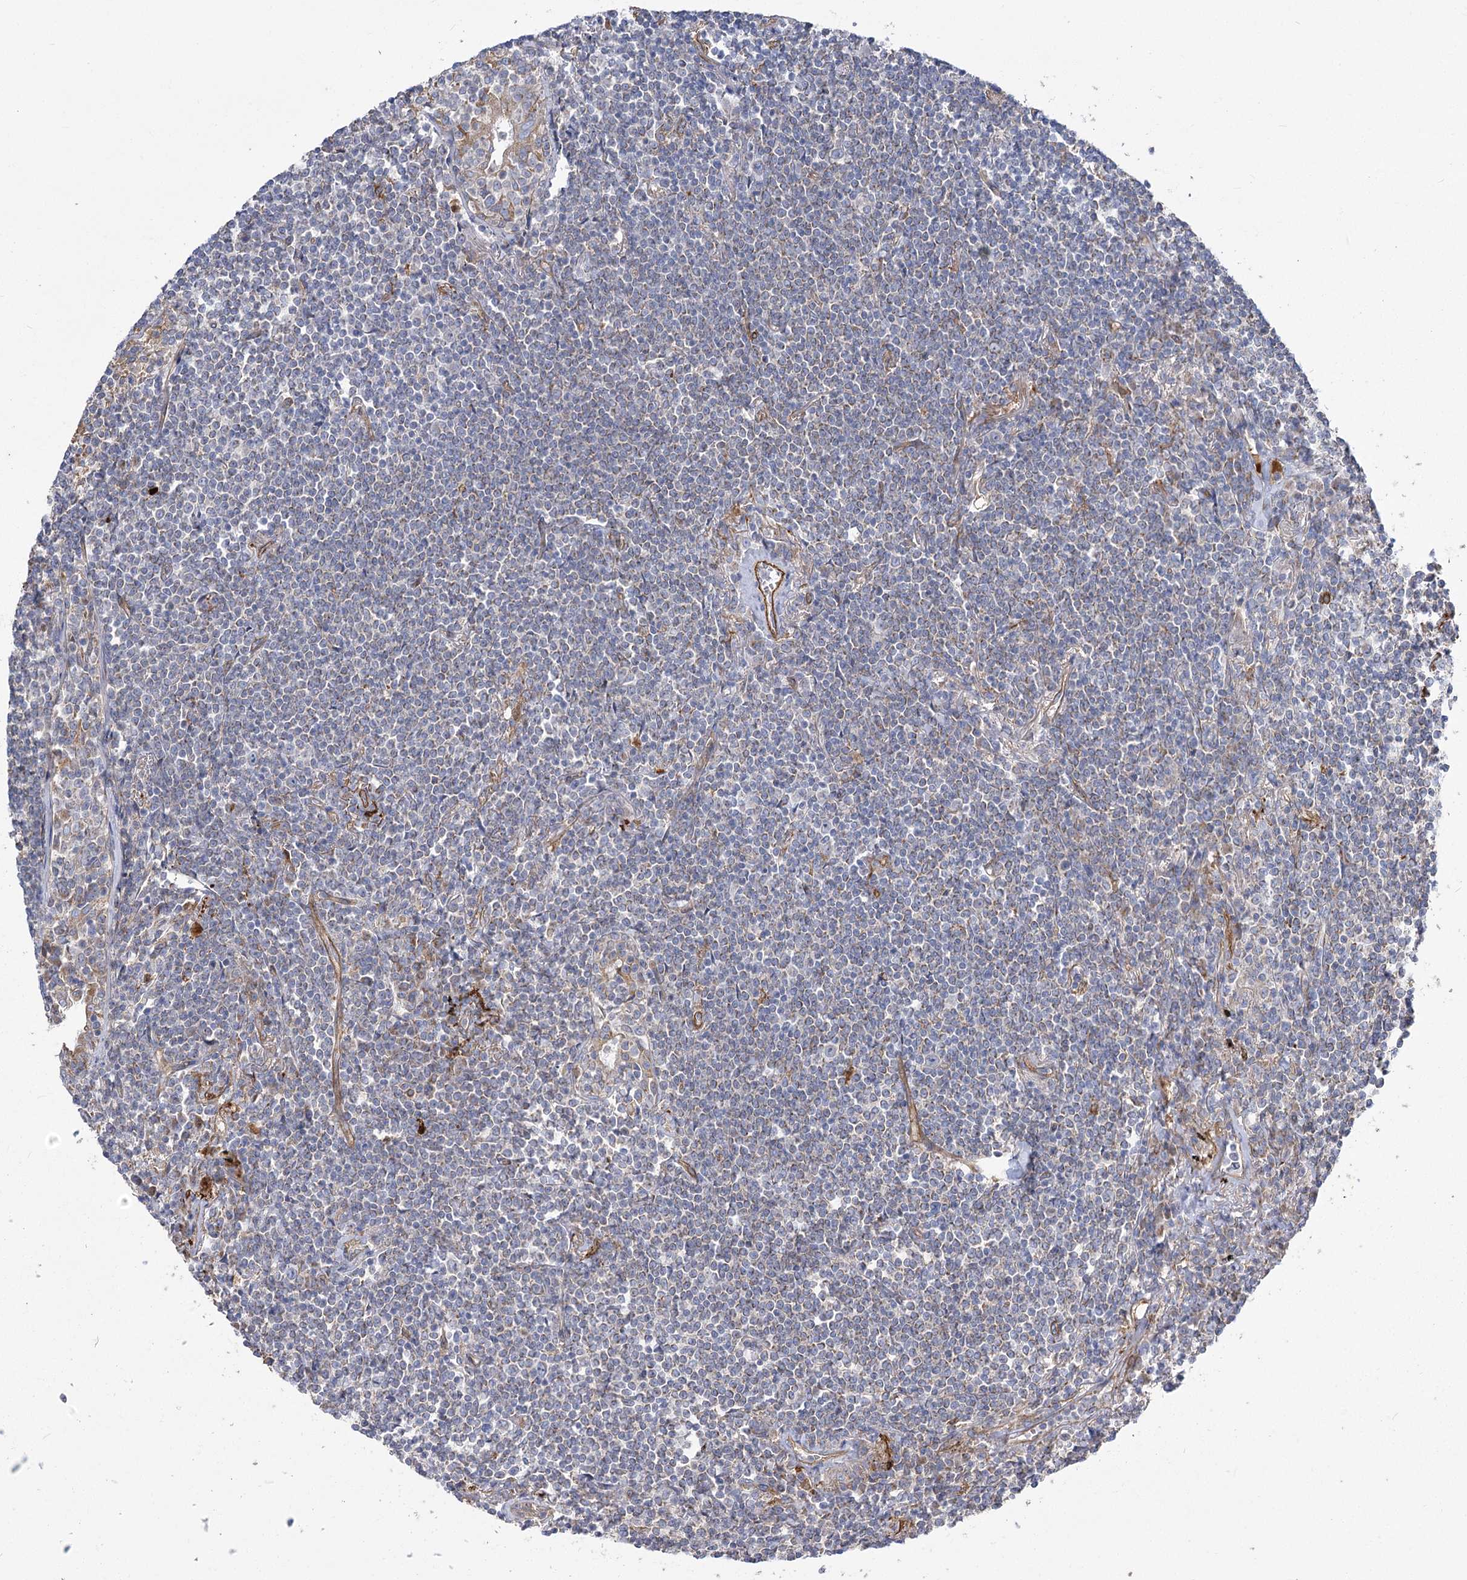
{"staining": {"intensity": "weak", "quantity": "<25%", "location": "cytoplasmic/membranous"}, "tissue": "lymphoma", "cell_type": "Tumor cells", "image_type": "cancer", "snomed": [{"axis": "morphology", "description": "Malignant lymphoma, non-Hodgkin's type, Low grade"}, {"axis": "topography", "description": "Lung"}], "caption": "DAB immunohistochemical staining of malignant lymphoma, non-Hodgkin's type (low-grade) displays no significant positivity in tumor cells.", "gene": "RMDN2", "patient": {"sex": "female", "age": 71}}